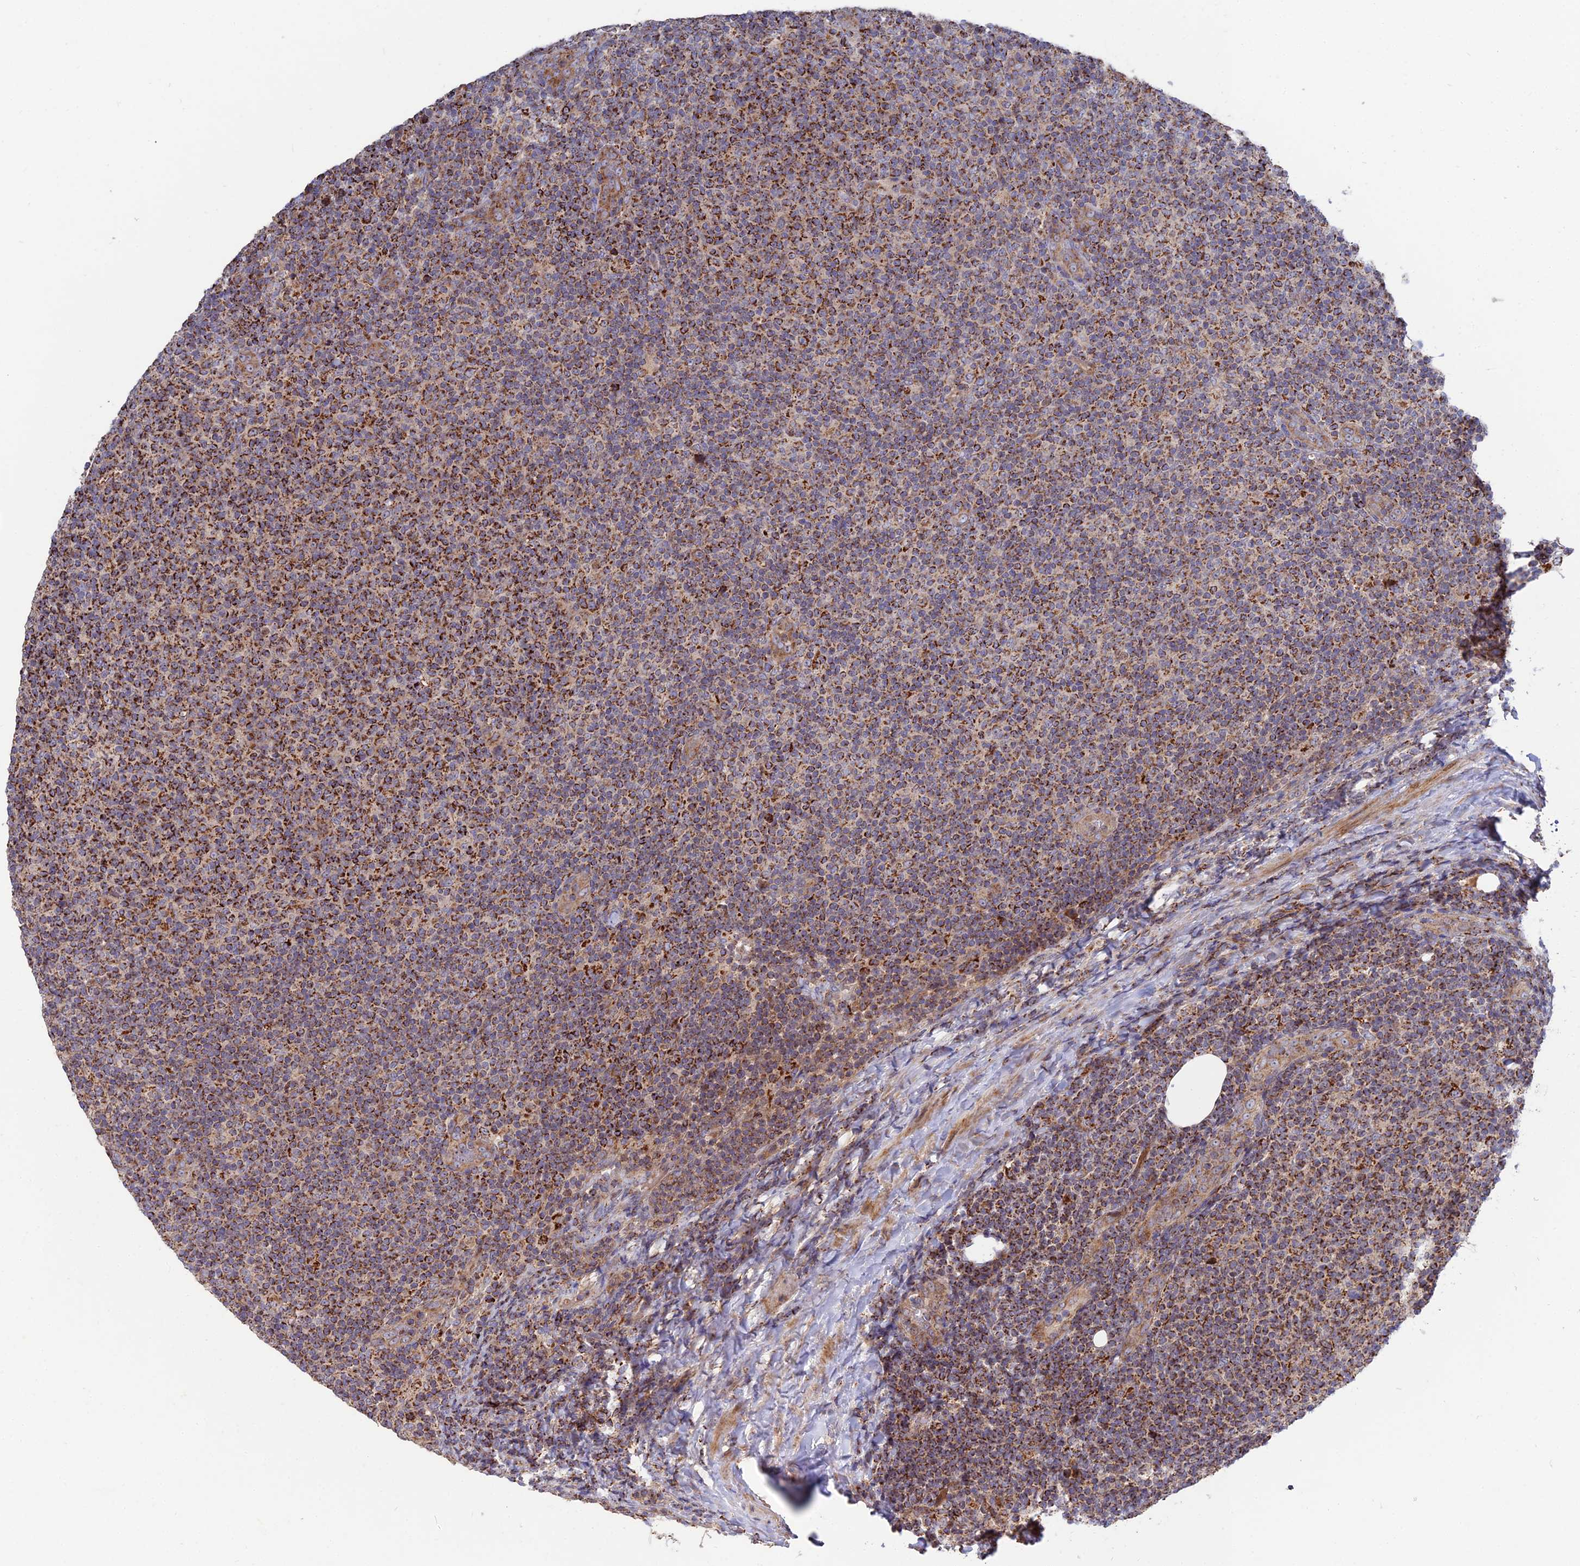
{"staining": {"intensity": "strong", "quantity": "25%-75%", "location": "cytoplasmic/membranous"}, "tissue": "lymphoma", "cell_type": "Tumor cells", "image_type": "cancer", "snomed": [{"axis": "morphology", "description": "Malignant lymphoma, non-Hodgkin's type, Low grade"}, {"axis": "topography", "description": "Lymph node"}], "caption": "IHC (DAB (3,3'-diaminobenzidine)) staining of low-grade malignant lymphoma, non-Hodgkin's type reveals strong cytoplasmic/membranous protein staining in approximately 25%-75% of tumor cells.", "gene": "RIC8B", "patient": {"sex": "male", "age": 66}}